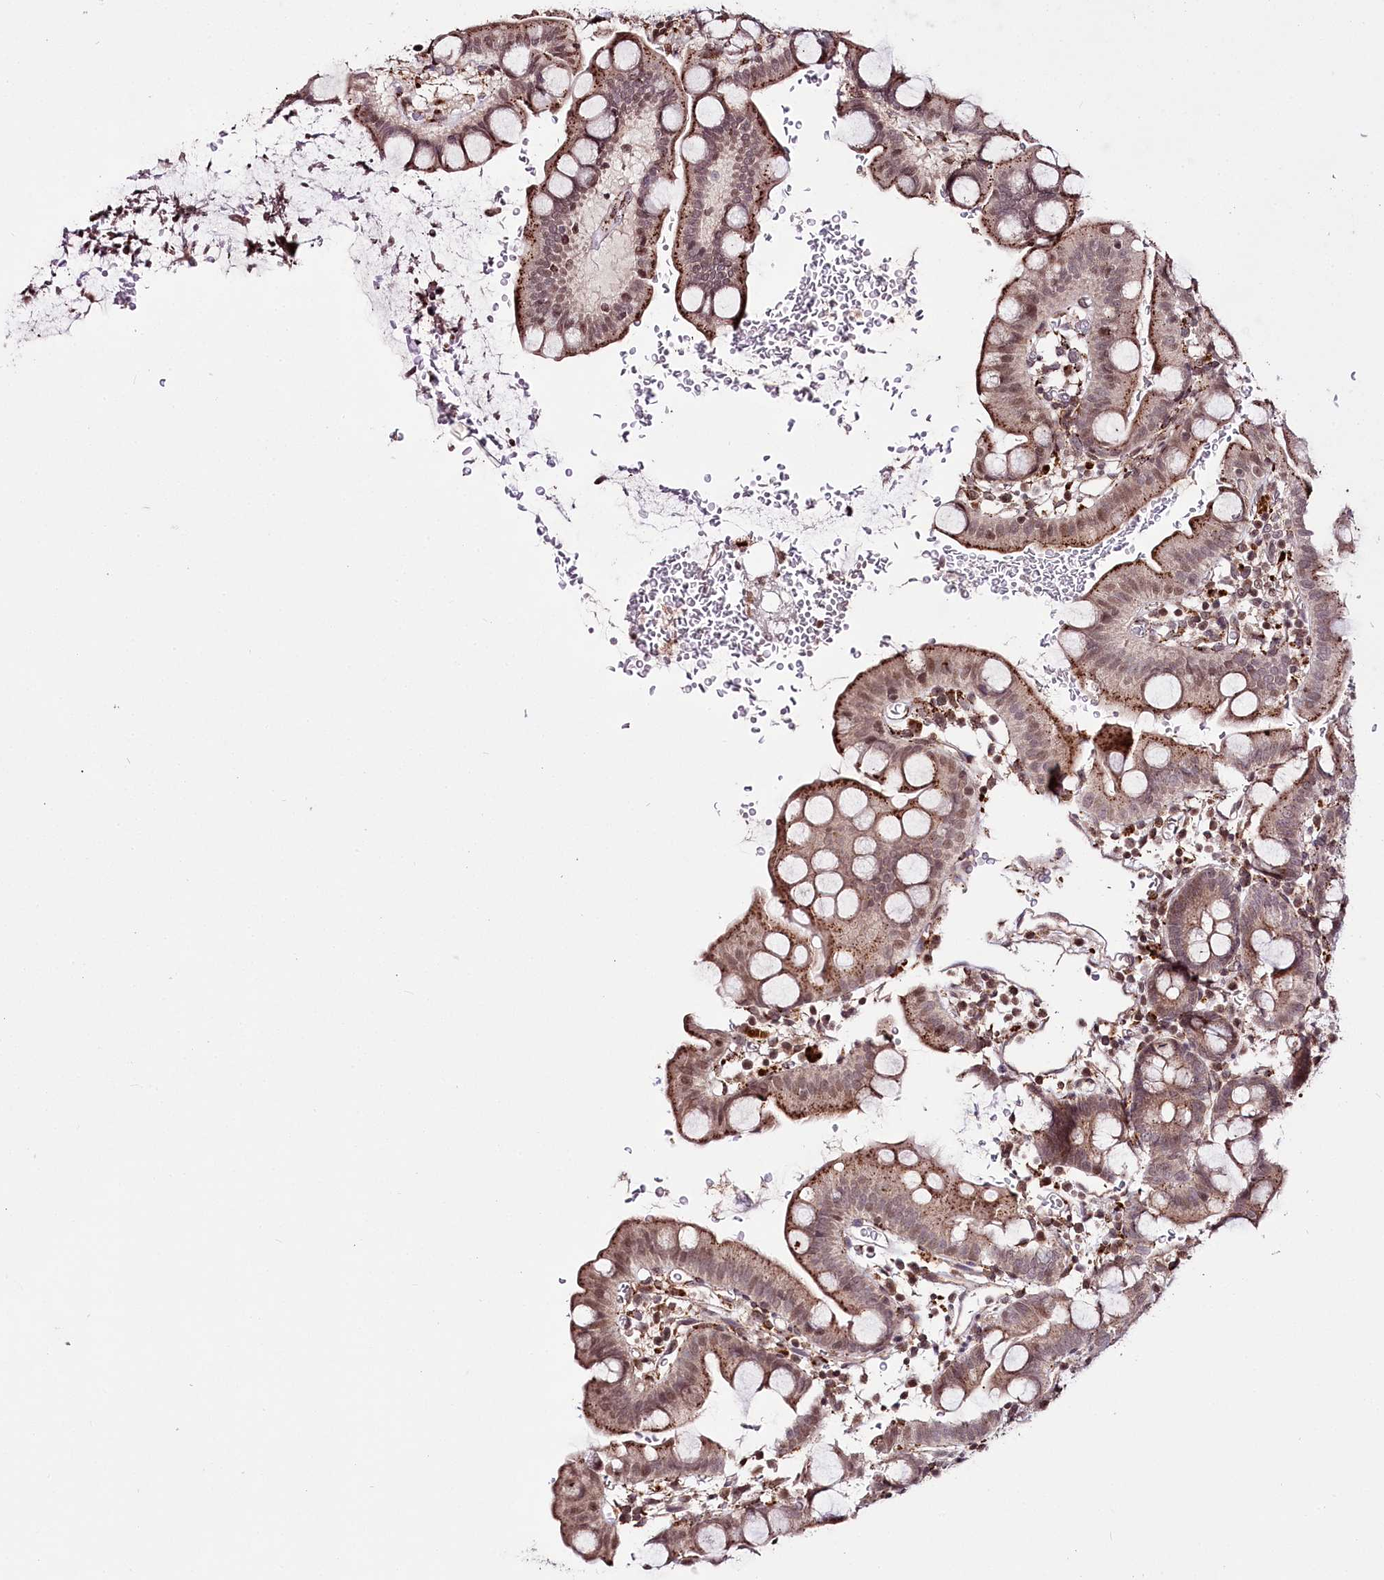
{"staining": {"intensity": "moderate", "quantity": ">75%", "location": "cytoplasmic/membranous,nuclear"}, "tissue": "small intestine", "cell_type": "Glandular cells", "image_type": "normal", "snomed": [{"axis": "morphology", "description": "Normal tissue, NOS"}, {"axis": "topography", "description": "Stomach, upper"}, {"axis": "topography", "description": "Stomach, lower"}, {"axis": "topography", "description": "Small intestine"}], "caption": "Protein staining displays moderate cytoplasmic/membranous,nuclear expression in approximately >75% of glandular cells in normal small intestine. The protein is stained brown, and the nuclei are stained in blue (DAB IHC with brightfield microscopy, high magnification).", "gene": "HOXC8", "patient": {"sex": "male", "age": 68}}